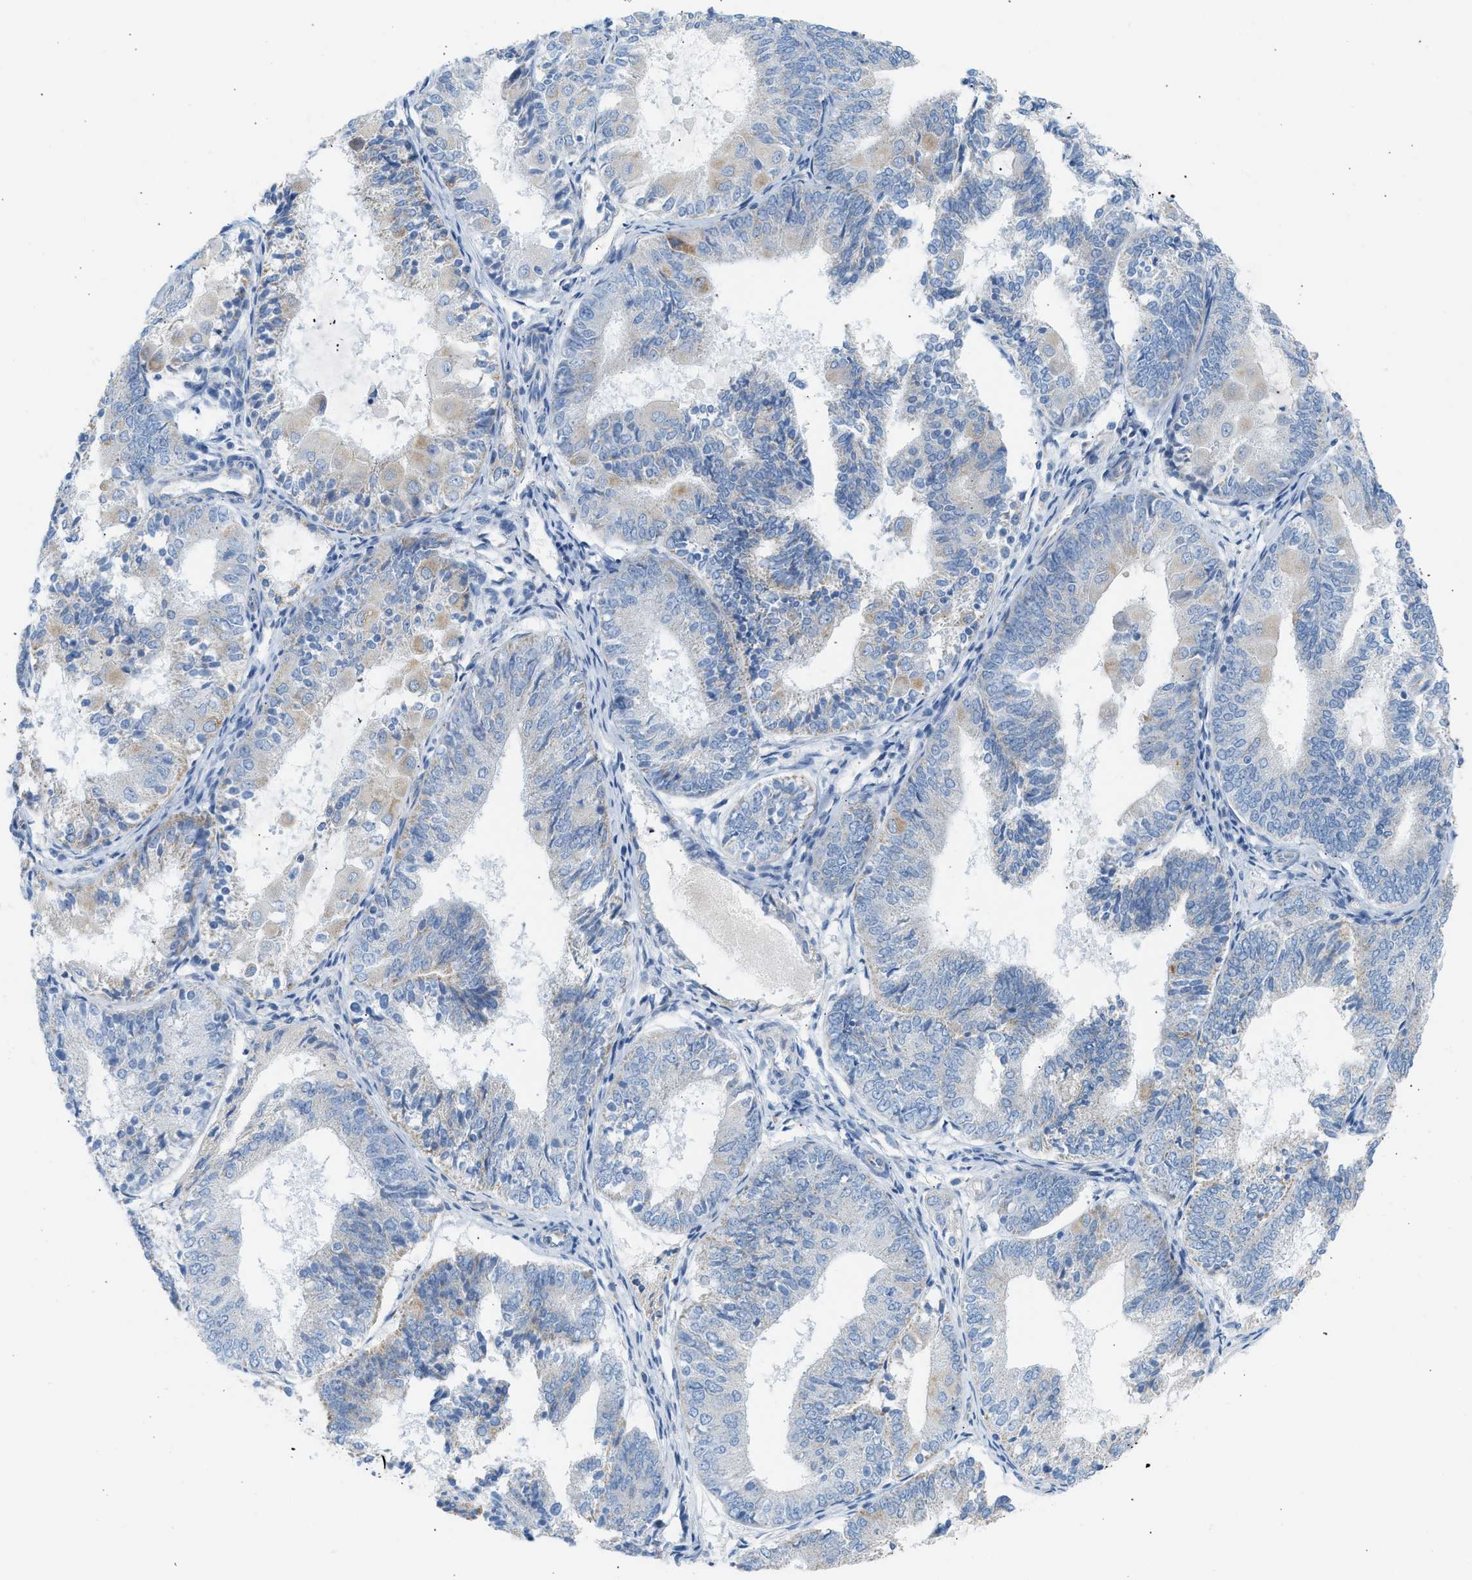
{"staining": {"intensity": "weak", "quantity": "<25%", "location": "cytoplasmic/membranous"}, "tissue": "endometrial cancer", "cell_type": "Tumor cells", "image_type": "cancer", "snomed": [{"axis": "morphology", "description": "Adenocarcinoma, NOS"}, {"axis": "topography", "description": "Endometrium"}], "caption": "The IHC photomicrograph has no significant expression in tumor cells of endometrial adenocarcinoma tissue.", "gene": "NDUFS8", "patient": {"sex": "female", "age": 81}}